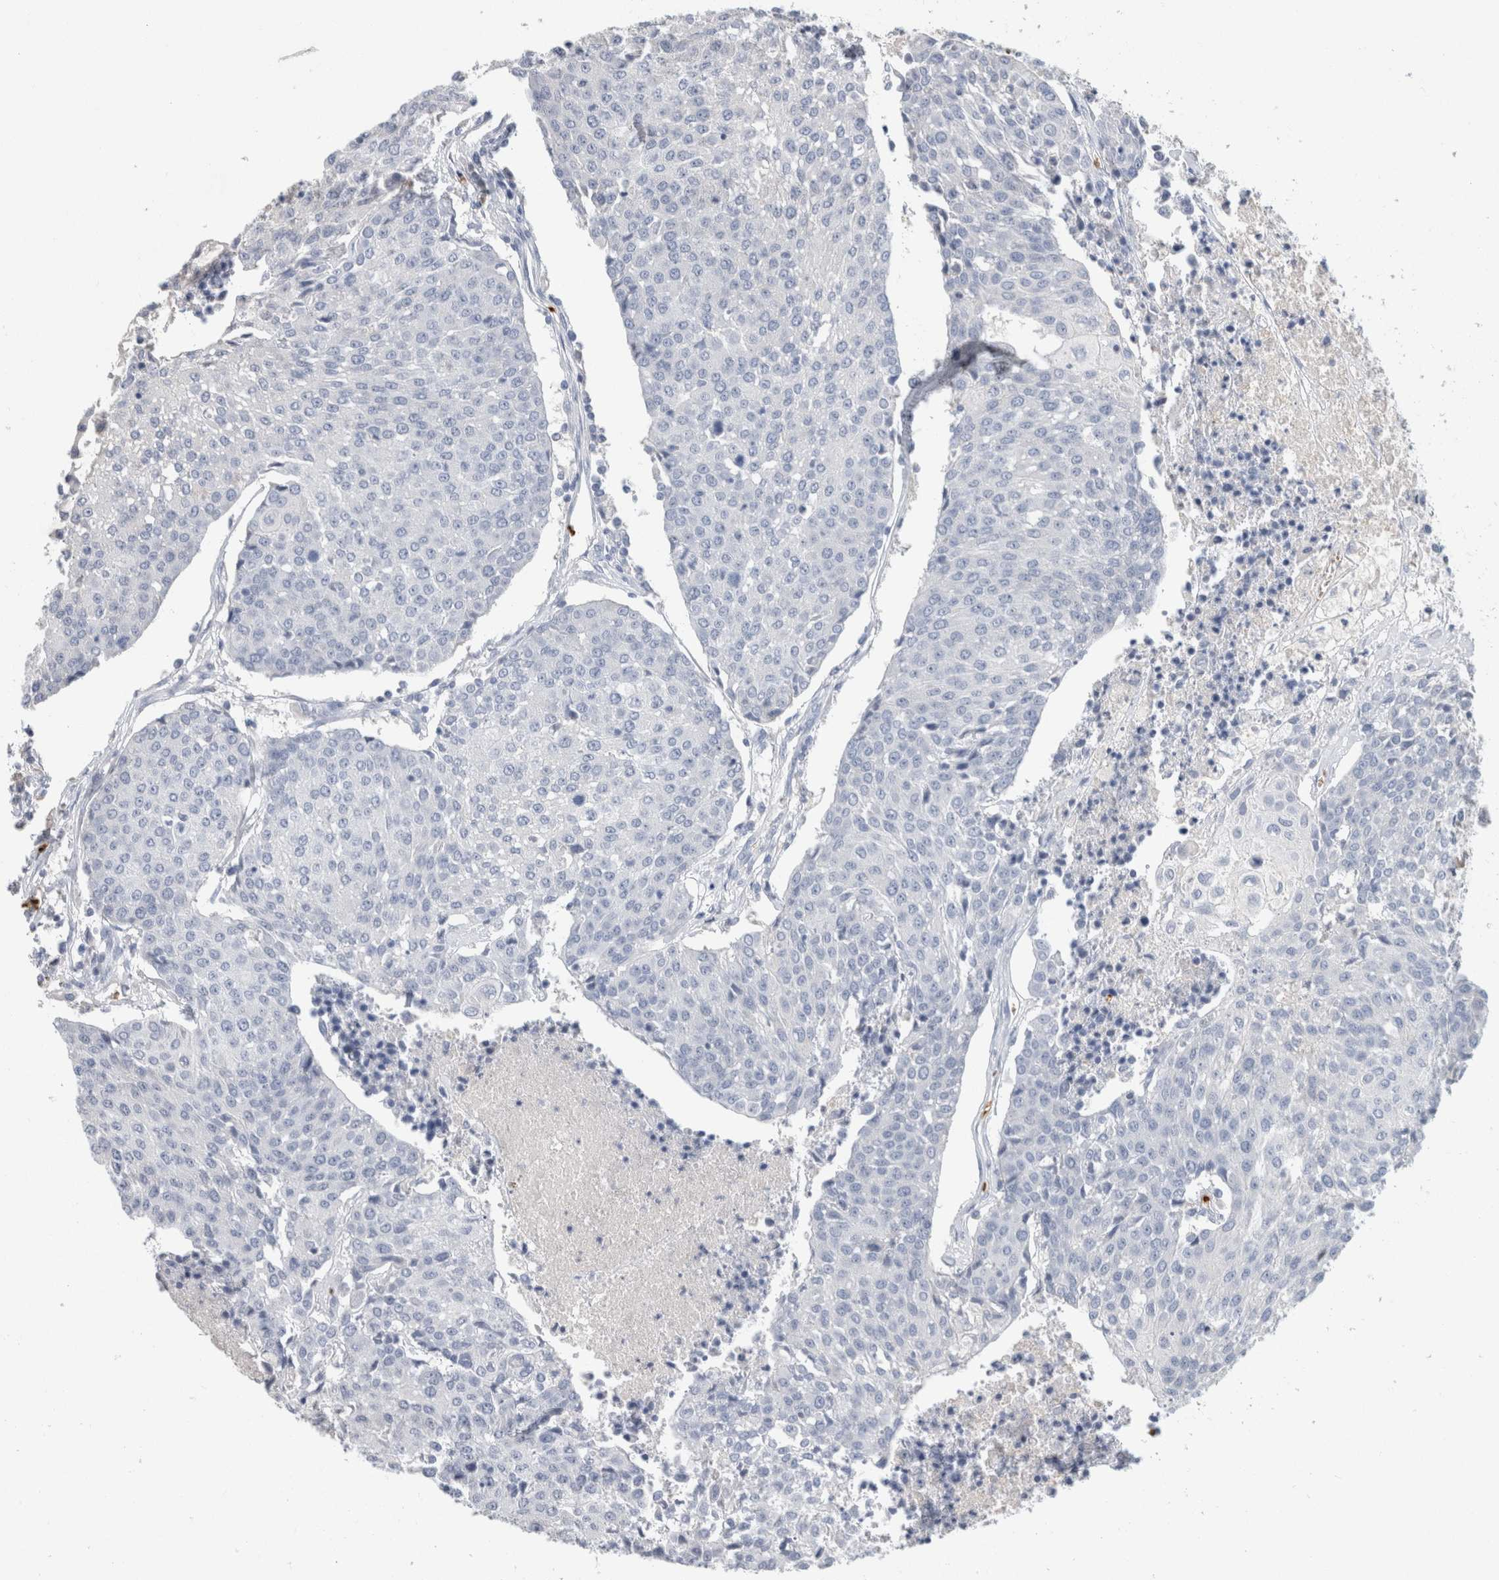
{"staining": {"intensity": "negative", "quantity": "none", "location": "none"}, "tissue": "urothelial cancer", "cell_type": "Tumor cells", "image_type": "cancer", "snomed": [{"axis": "morphology", "description": "Urothelial carcinoma, High grade"}, {"axis": "topography", "description": "Urinary bladder"}], "caption": "This is an IHC photomicrograph of urothelial cancer. There is no positivity in tumor cells.", "gene": "CA1", "patient": {"sex": "female", "age": 85}}